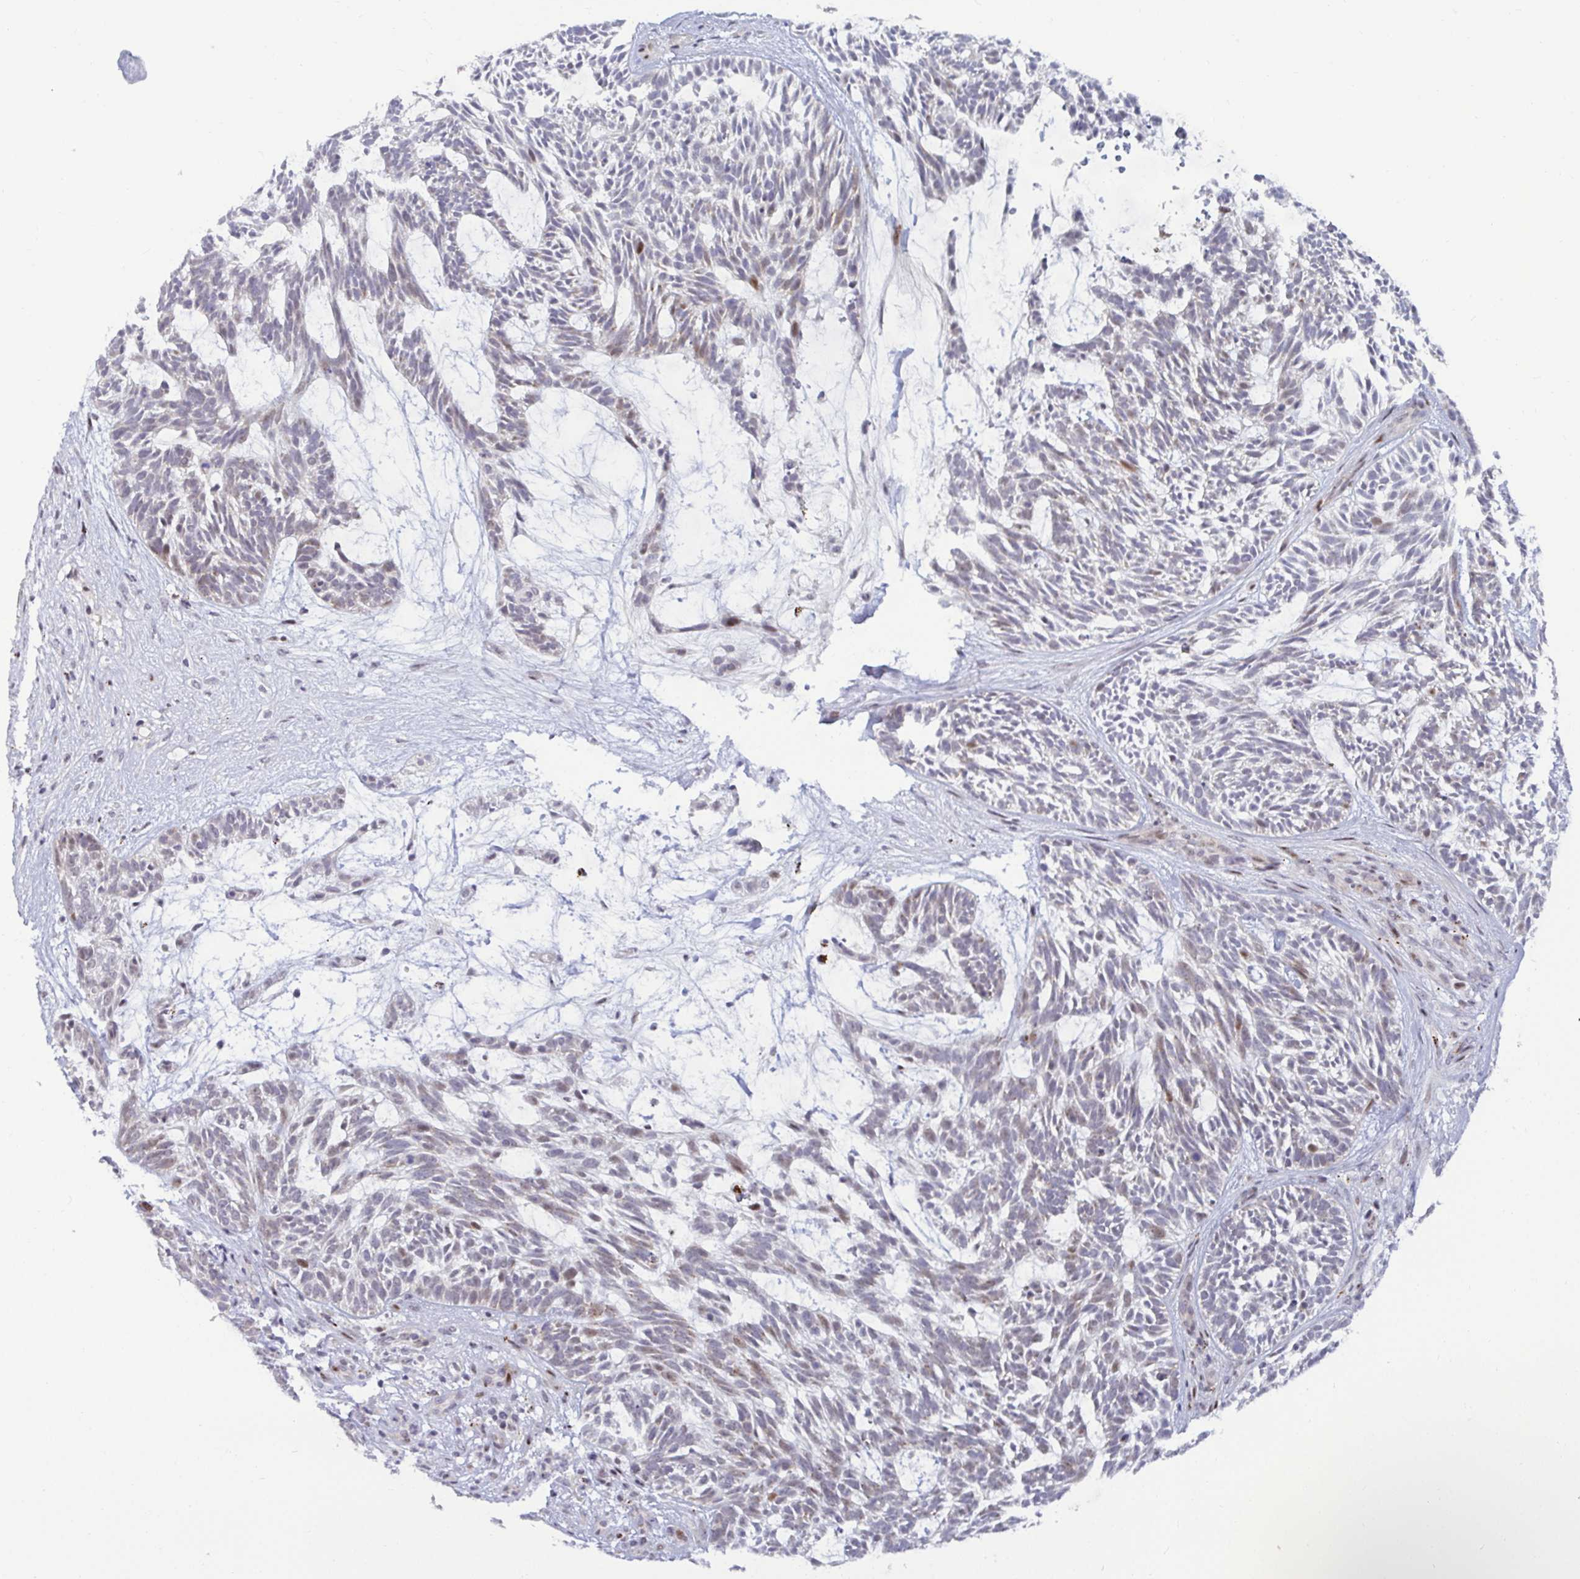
{"staining": {"intensity": "moderate", "quantity": "<25%", "location": "cytoplasmic/membranous,nuclear"}, "tissue": "skin cancer", "cell_type": "Tumor cells", "image_type": "cancer", "snomed": [{"axis": "morphology", "description": "Basal cell carcinoma"}, {"axis": "topography", "description": "Skin"}, {"axis": "topography", "description": "Skin, foot"}], "caption": "Immunohistochemistry photomicrograph of human skin cancer (basal cell carcinoma) stained for a protein (brown), which displays low levels of moderate cytoplasmic/membranous and nuclear staining in about <25% of tumor cells.", "gene": "DZIP1", "patient": {"sex": "female", "age": 77}}